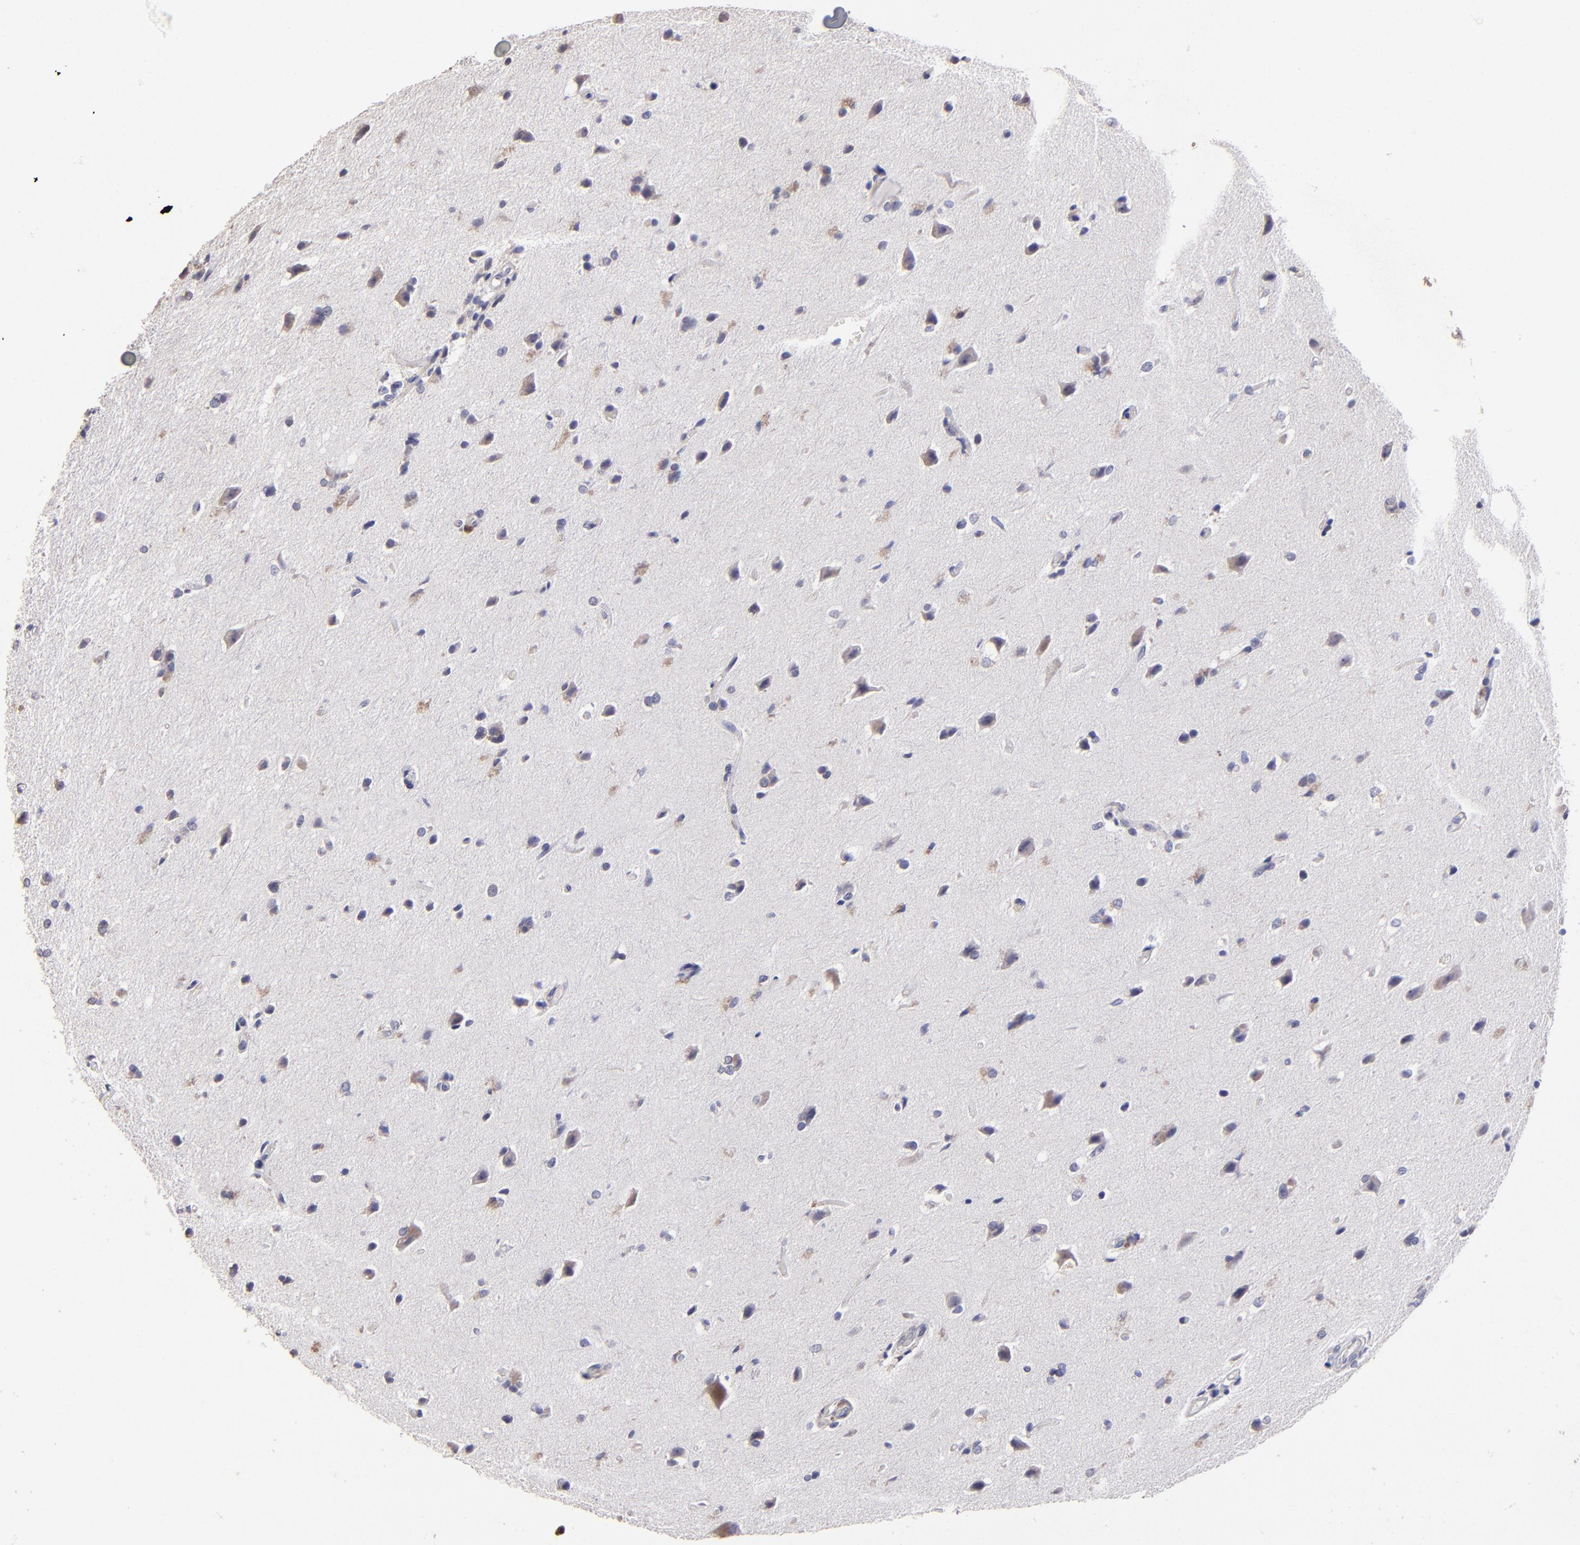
{"staining": {"intensity": "negative", "quantity": "none", "location": "none"}, "tissue": "glioma", "cell_type": "Tumor cells", "image_type": "cancer", "snomed": [{"axis": "morphology", "description": "Glioma, malignant, High grade"}, {"axis": "topography", "description": "Brain"}], "caption": "A high-resolution photomicrograph shows immunohistochemistry staining of malignant high-grade glioma, which shows no significant expression in tumor cells. (DAB immunohistochemistry, high magnification).", "gene": "DNMT1", "patient": {"sex": "male", "age": 68}}